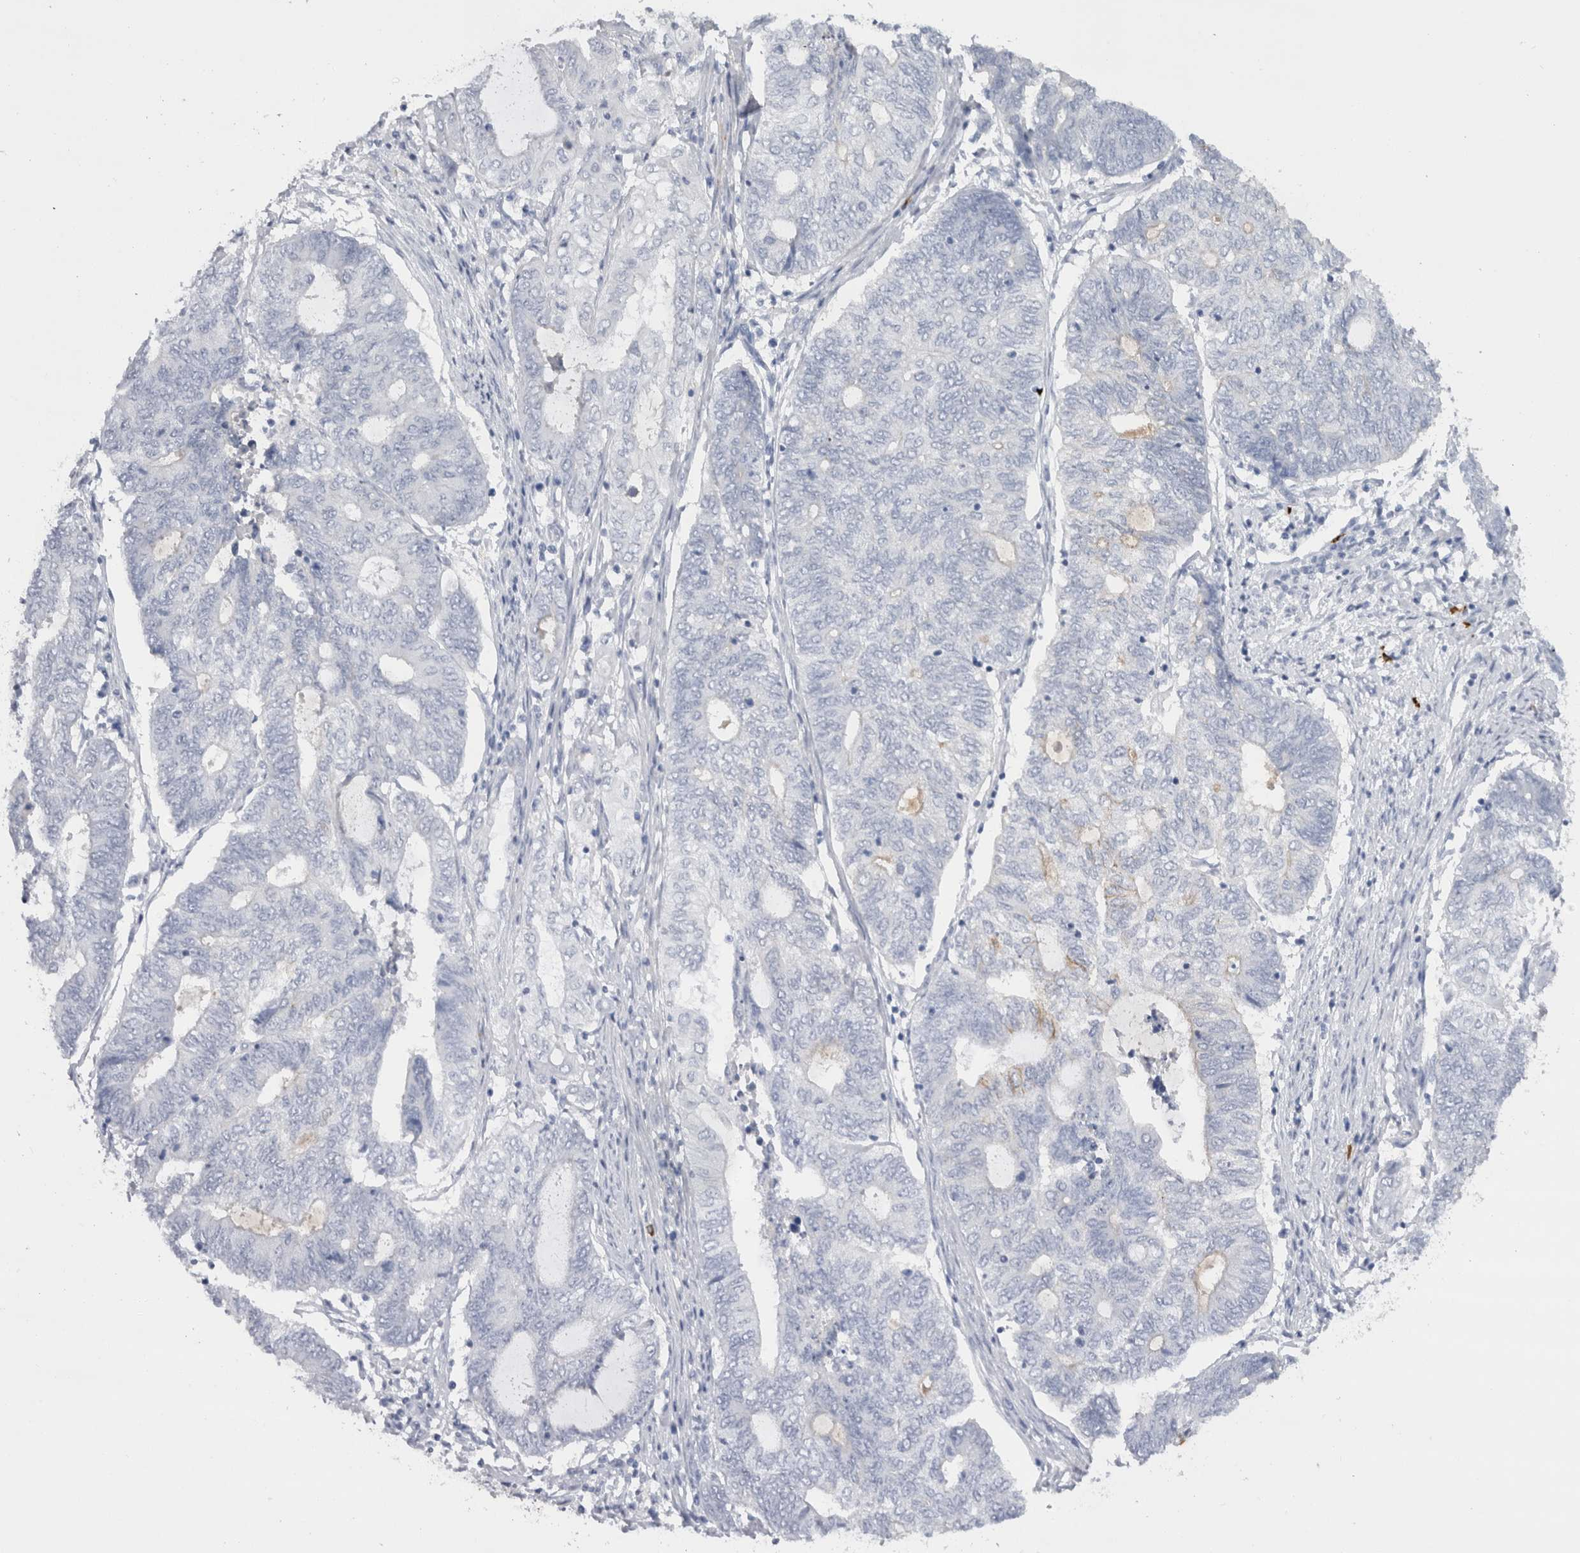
{"staining": {"intensity": "negative", "quantity": "none", "location": "none"}, "tissue": "endometrial cancer", "cell_type": "Tumor cells", "image_type": "cancer", "snomed": [{"axis": "morphology", "description": "Adenocarcinoma, NOS"}, {"axis": "topography", "description": "Uterus"}, {"axis": "topography", "description": "Endometrium"}], "caption": "Immunohistochemical staining of human endometrial cancer displays no significant expression in tumor cells.", "gene": "CDH17", "patient": {"sex": "female", "age": 70}}